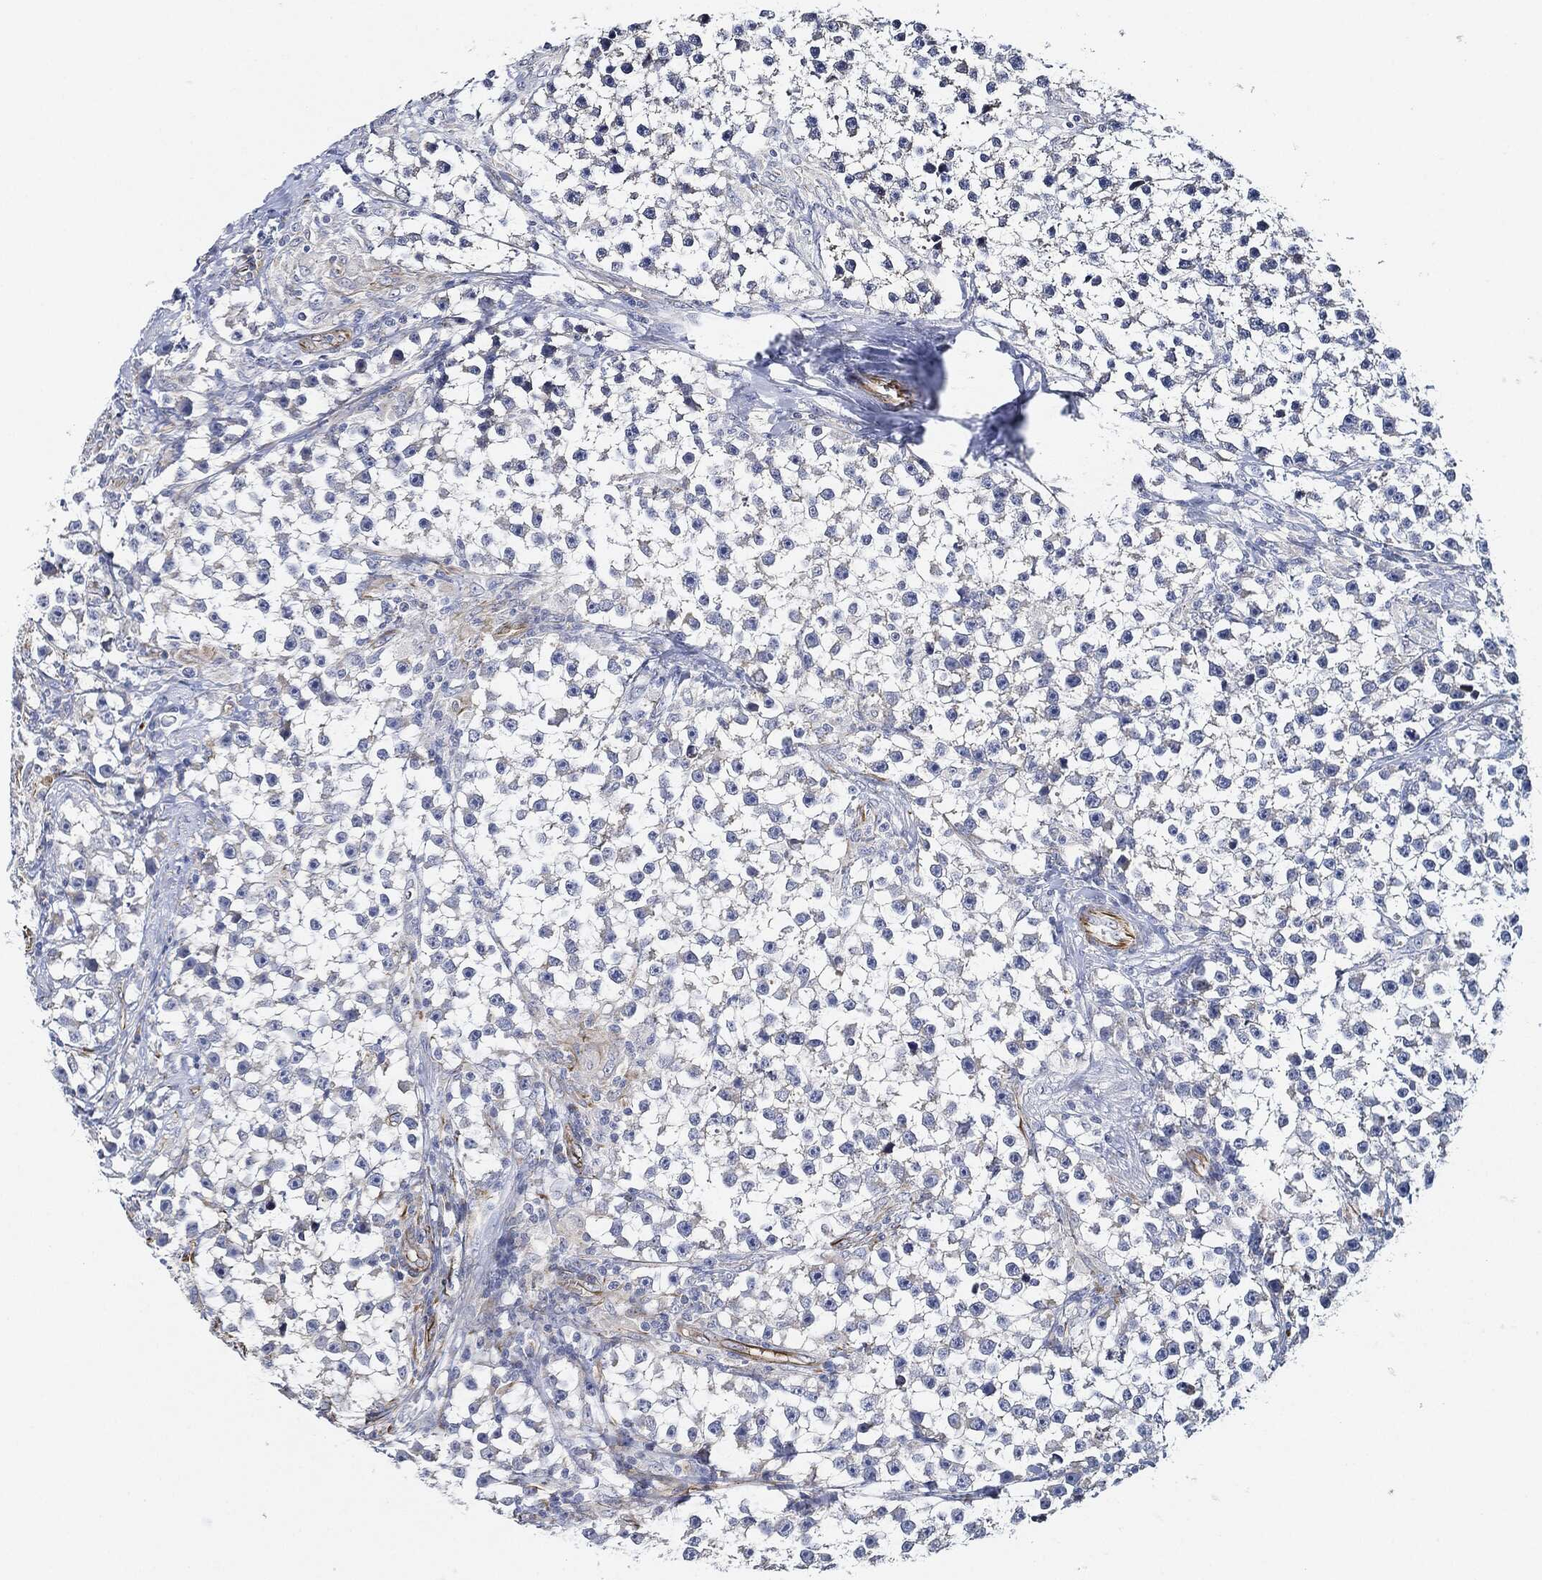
{"staining": {"intensity": "negative", "quantity": "none", "location": "none"}, "tissue": "testis cancer", "cell_type": "Tumor cells", "image_type": "cancer", "snomed": [{"axis": "morphology", "description": "Seminoma, NOS"}, {"axis": "topography", "description": "Testis"}], "caption": "Tumor cells are negative for protein expression in human testis cancer. (Stains: DAB (3,3'-diaminobenzidine) immunohistochemistry with hematoxylin counter stain, Microscopy: brightfield microscopy at high magnification).", "gene": "THSD1", "patient": {"sex": "male", "age": 59}}